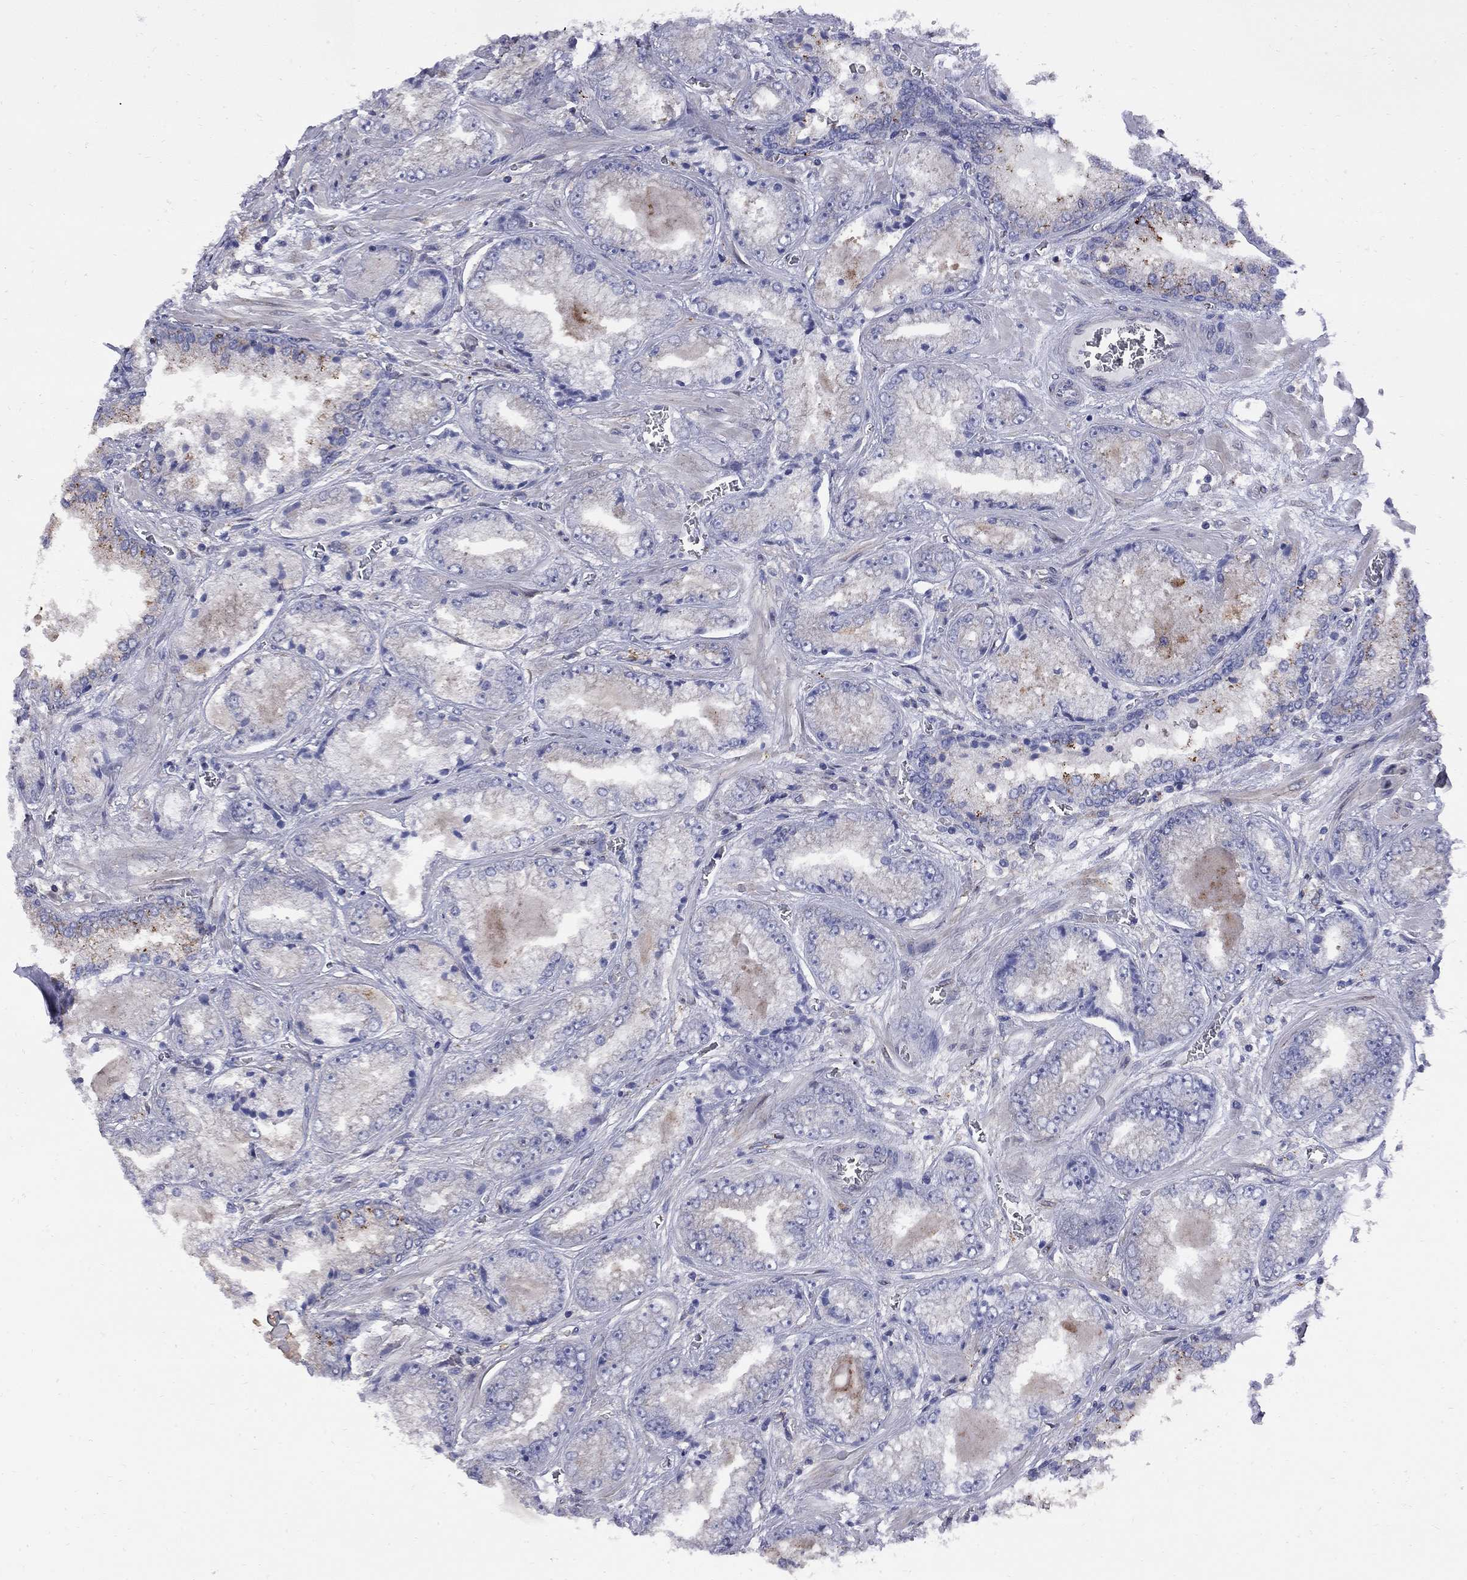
{"staining": {"intensity": "moderate", "quantity": "<25%", "location": "cytoplasmic/membranous"}, "tissue": "prostate cancer", "cell_type": "Tumor cells", "image_type": "cancer", "snomed": [{"axis": "morphology", "description": "Adenocarcinoma, Low grade"}, {"axis": "topography", "description": "Prostate"}], "caption": "Immunohistochemistry (IHC) of prostate cancer displays low levels of moderate cytoplasmic/membranous staining in about <25% of tumor cells.", "gene": "MTHFR", "patient": {"sex": "male", "age": 57}}